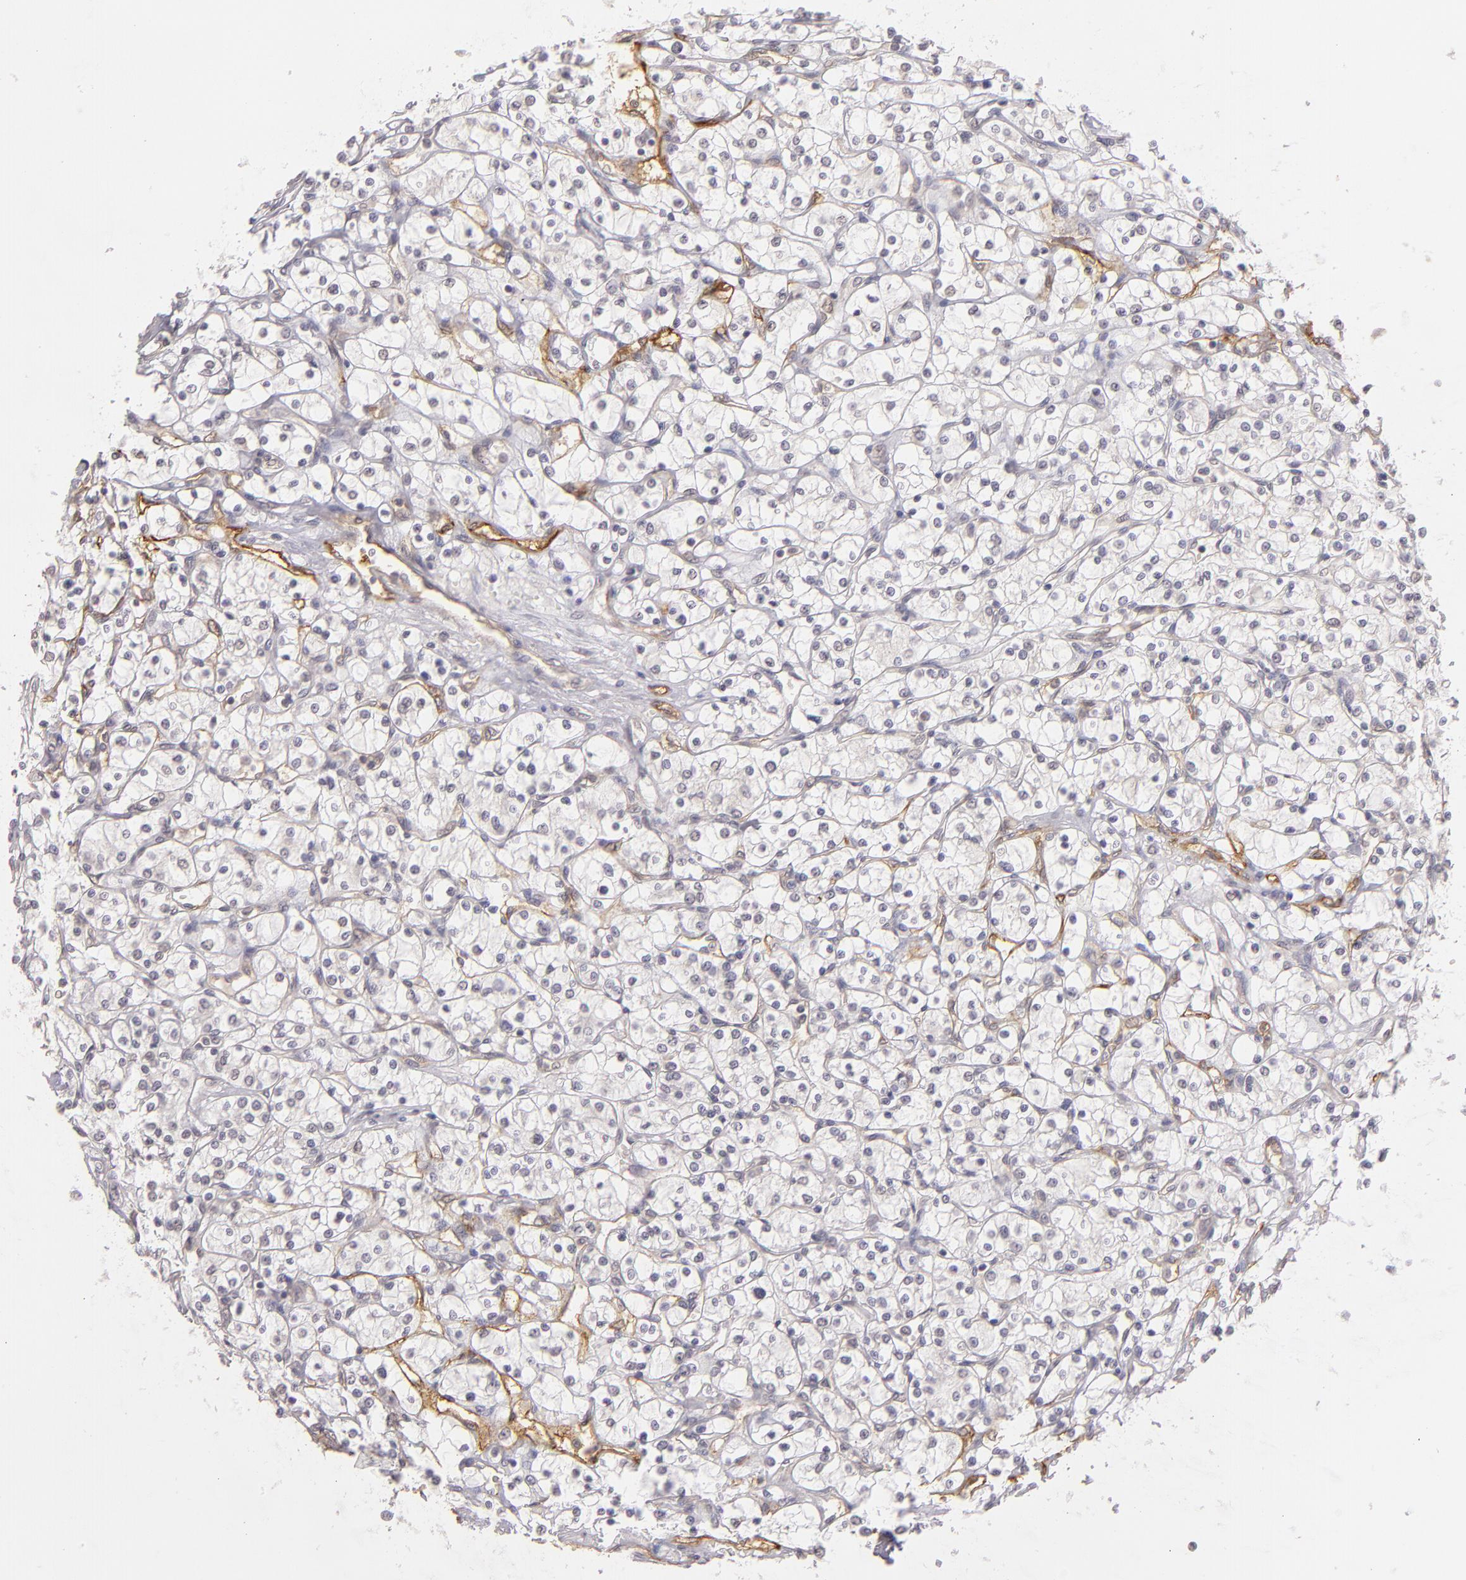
{"staining": {"intensity": "negative", "quantity": "none", "location": "none"}, "tissue": "renal cancer", "cell_type": "Tumor cells", "image_type": "cancer", "snomed": [{"axis": "morphology", "description": "Adenocarcinoma, NOS"}, {"axis": "topography", "description": "Kidney"}], "caption": "Renal cancer (adenocarcinoma) was stained to show a protein in brown. There is no significant expression in tumor cells.", "gene": "THBD", "patient": {"sex": "male", "age": 61}}